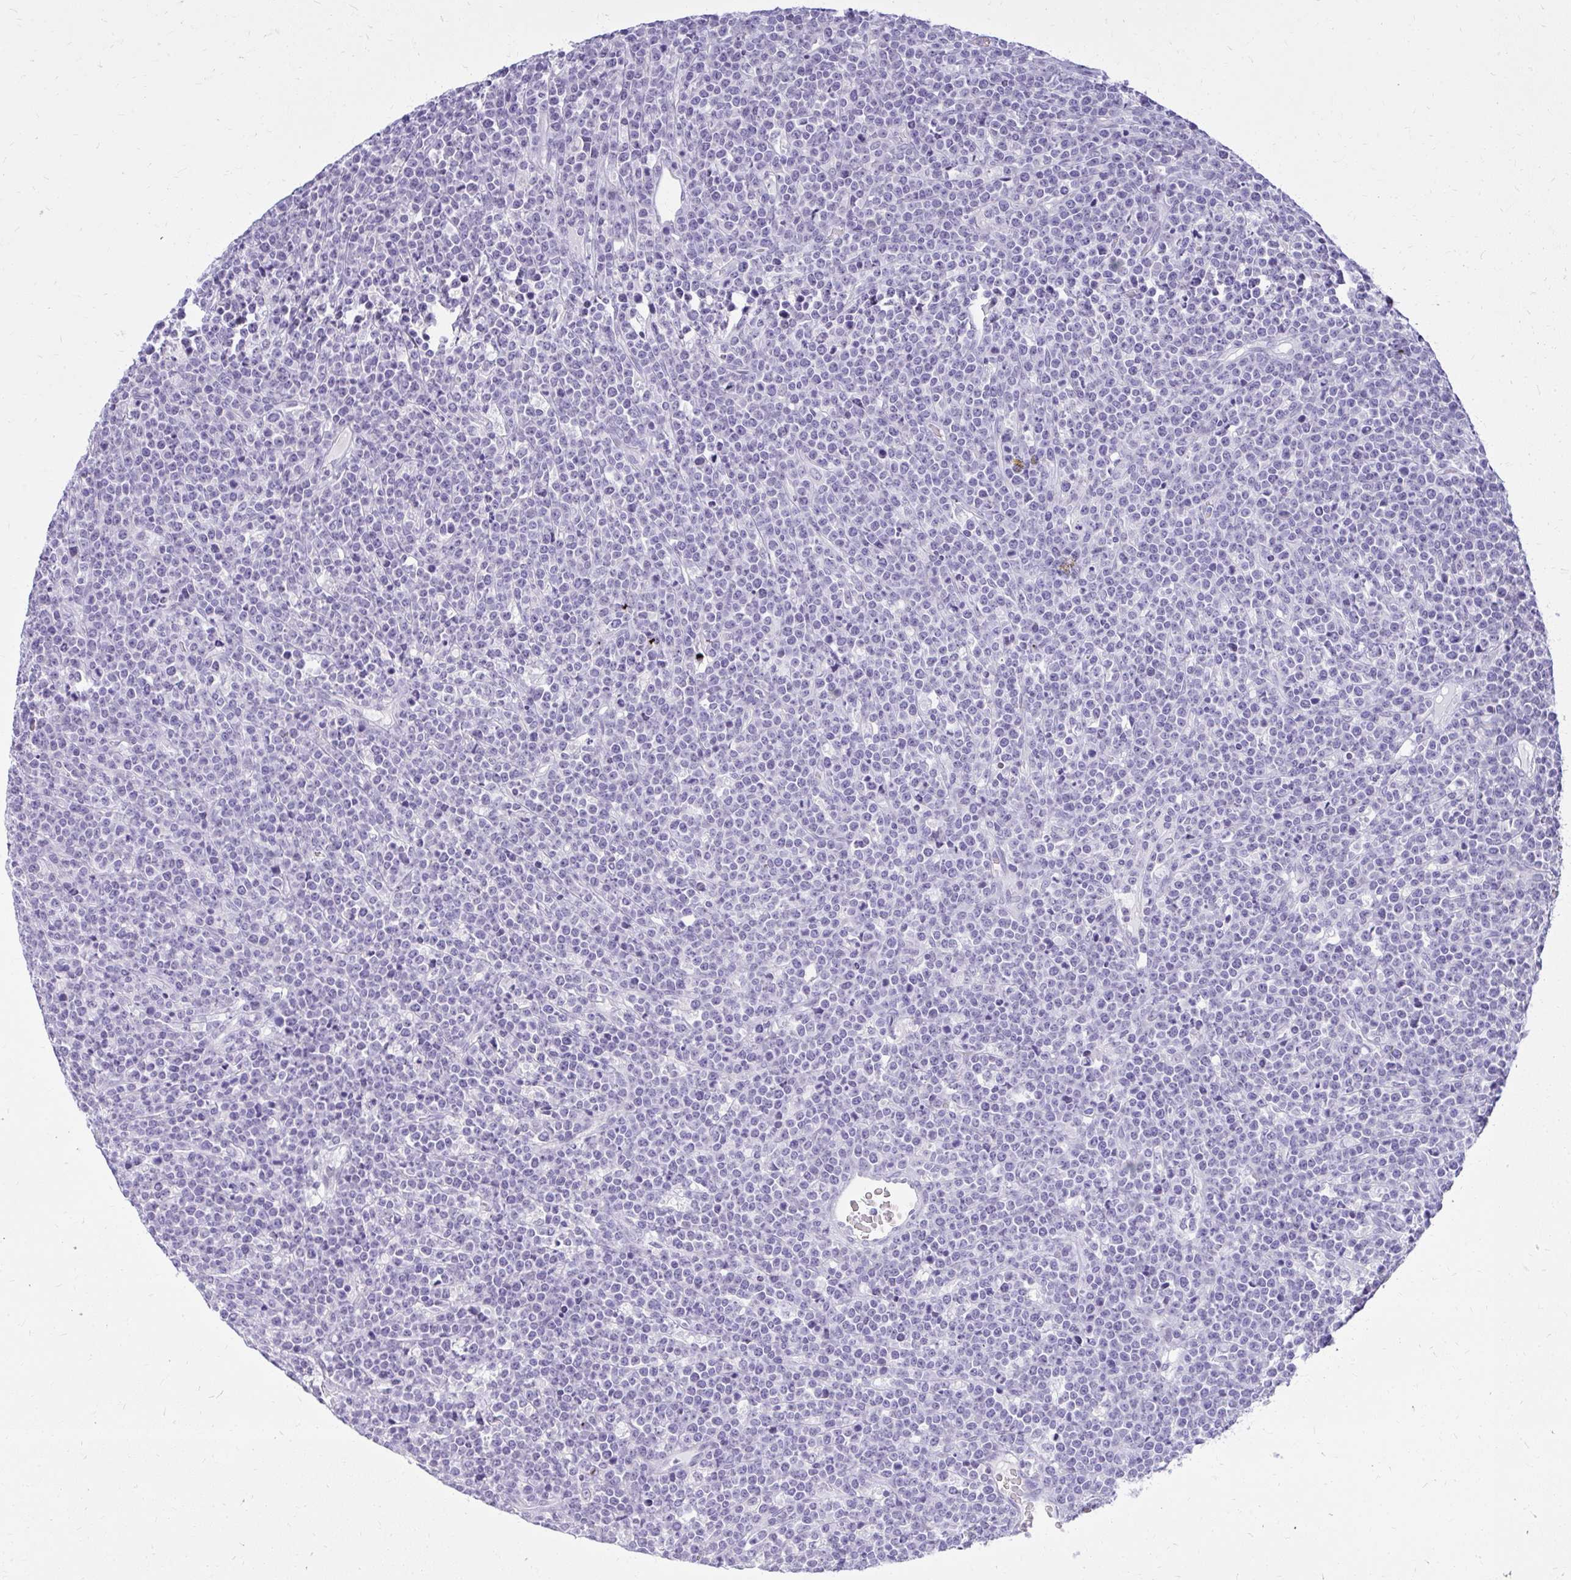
{"staining": {"intensity": "negative", "quantity": "none", "location": "none"}, "tissue": "lymphoma", "cell_type": "Tumor cells", "image_type": "cancer", "snomed": [{"axis": "morphology", "description": "Malignant lymphoma, non-Hodgkin's type, High grade"}, {"axis": "topography", "description": "Ovary"}], "caption": "Lymphoma was stained to show a protein in brown. There is no significant expression in tumor cells. The staining was performed using DAB (3,3'-diaminobenzidine) to visualize the protein expression in brown, while the nuclei were stained in blue with hematoxylin (Magnification: 20x).", "gene": "PRAP1", "patient": {"sex": "female", "age": 56}}